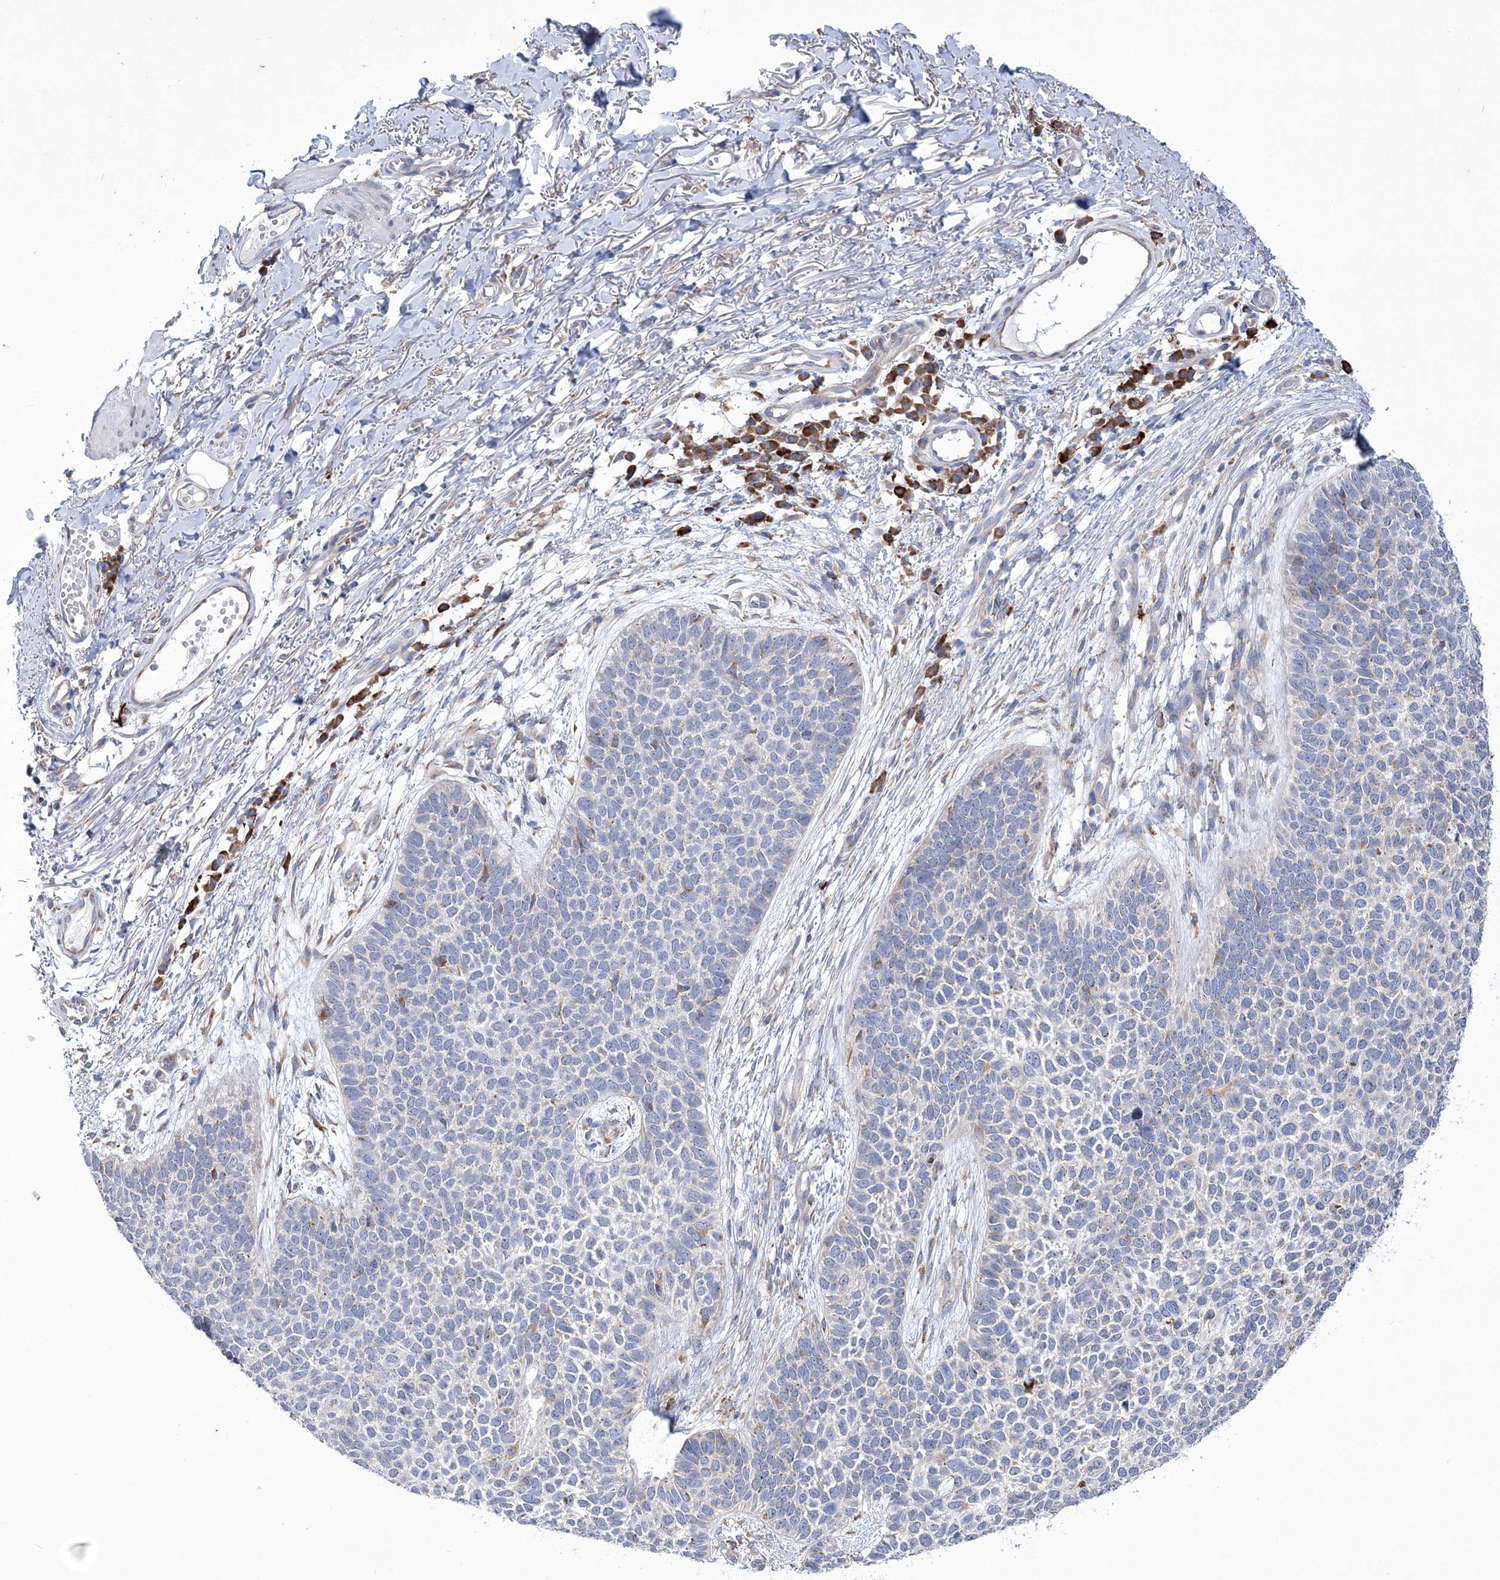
{"staining": {"intensity": "negative", "quantity": "none", "location": "none"}, "tissue": "skin cancer", "cell_type": "Tumor cells", "image_type": "cancer", "snomed": [{"axis": "morphology", "description": "Basal cell carcinoma"}, {"axis": "topography", "description": "Skin"}], "caption": "This is a image of immunohistochemistry (IHC) staining of skin cancer, which shows no staining in tumor cells.", "gene": "MED31", "patient": {"sex": "female", "age": 84}}